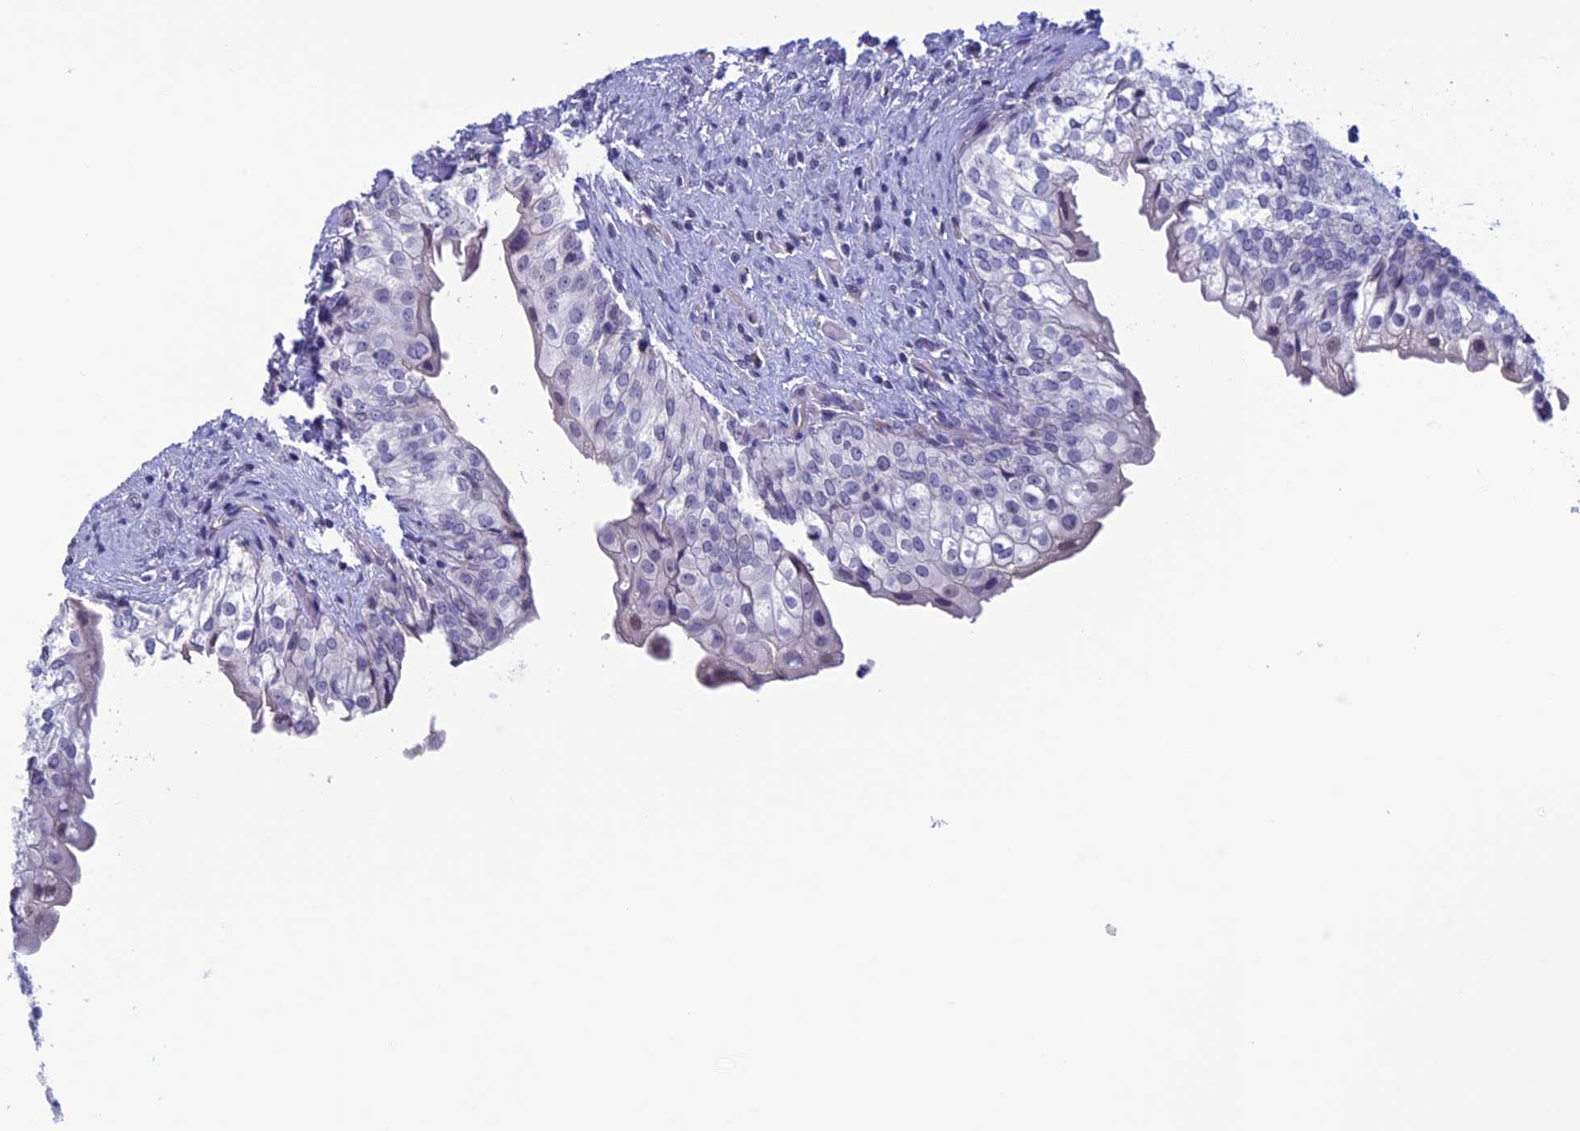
{"staining": {"intensity": "weak", "quantity": "<25%", "location": "nuclear"}, "tissue": "urinary bladder", "cell_type": "Urothelial cells", "image_type": "normal", "snomed": [{"axis": "morphology", "description": "Normal tissue, NOS"}, {"axis": "topography", "description": "Urinary bladder"}], "caption": "High power microscopy micrograph of an immunohistochemistry image of normal urinary bladder, revealing no significant expression in urothelial cells.", "gene": "SLC1A6", "patient": {"sex": "male", "age": 55}}